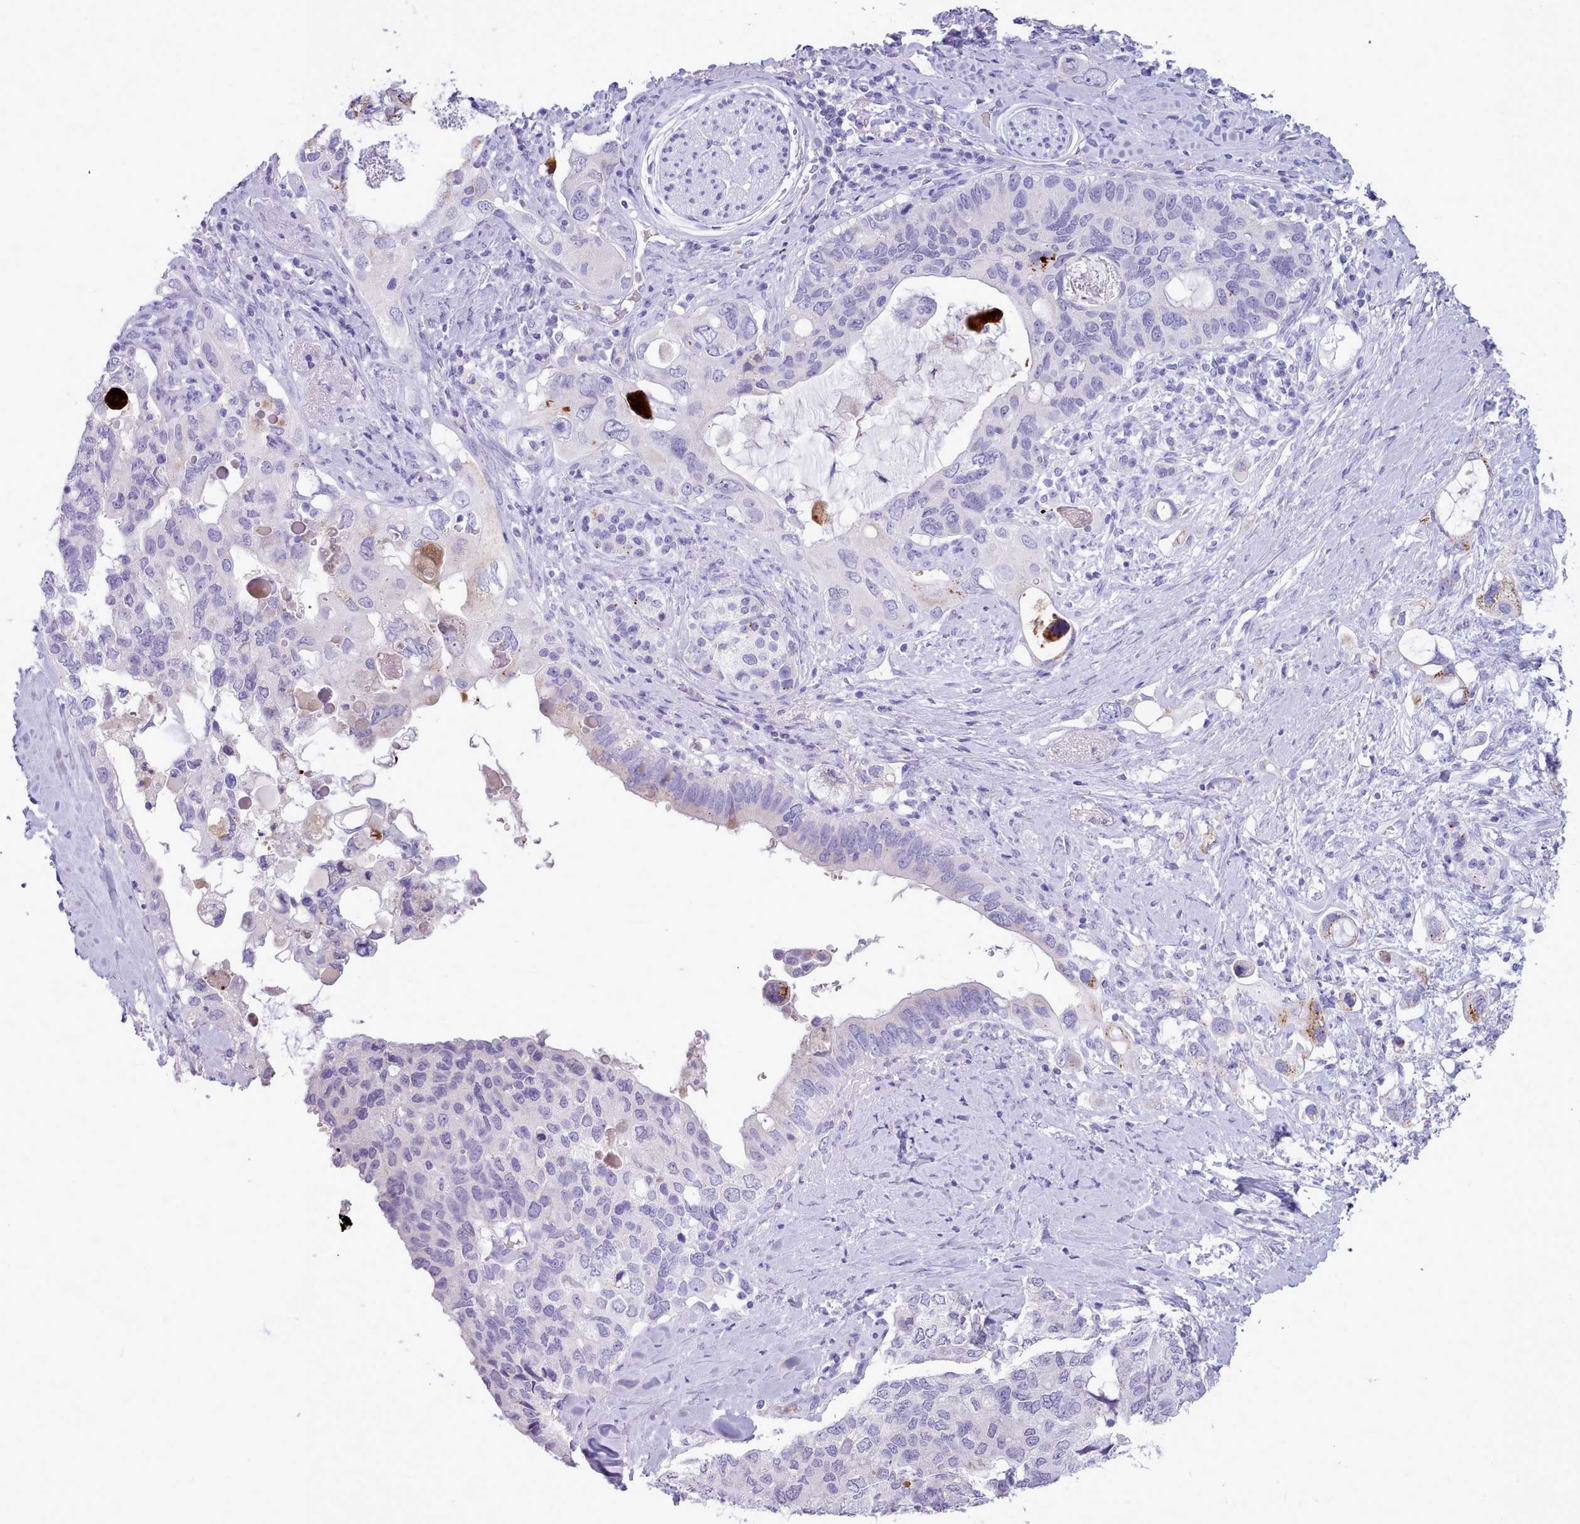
{"staining": {"intensity": "negative", "quantity": "none", "location": "none"}, "tissue": "pancreatic cancer", "cell_type": "Tumor cells", "image_type": "cancer", "snomed": [{"axis": "morphology", "description": "Adenocarcinoma, NOS"}, {"axis": "topography", "description": "Pancreas"}], "caption": "Immunohistochemistry micrograph of neoplastic tissue: human pancreatic cancer stained with DAB shows no significant protein expression in tumor cells.", "gene": "NKX1-2", "patient": {"sex": "female", "age": 56}}